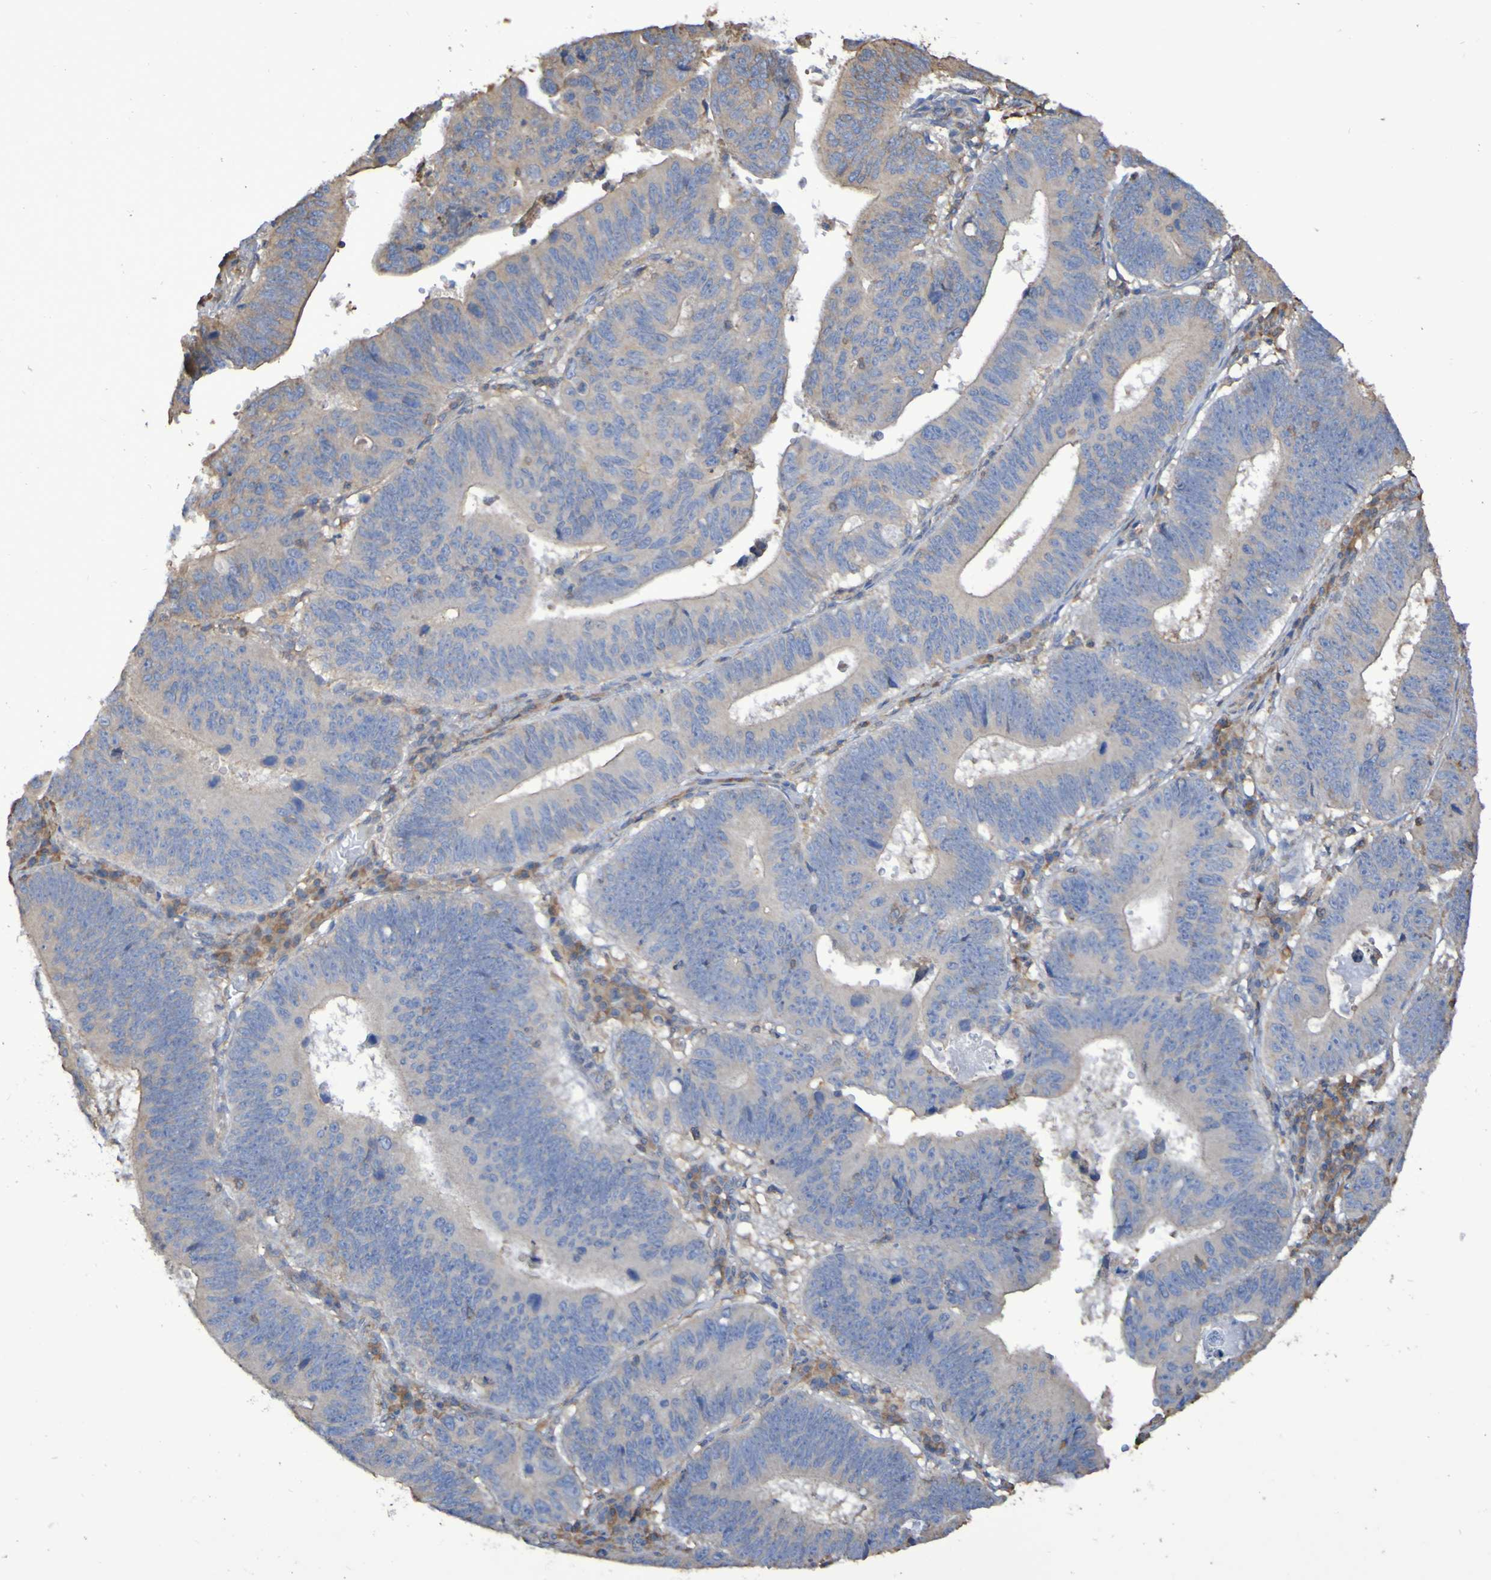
{"staining": {"intensity": "negative", "quantity": "none", "location": "none"}, "tissue": "stomach cancer", "cell_type": "Tumor cells", "image_type": "cancer", "snomed": [{"axis": "morphology", "description": "Adenocarcinoma, NOS"}, {"axis": "topography", "description": "Stomach"}], "caption": "DAB immunohistochemical staining of human stomach cancer (adenocarcinoma) displays no significant positivity in tumor cells.", "gene": "SYNJ1", "patient": {"sex": "male", "age": 59}}